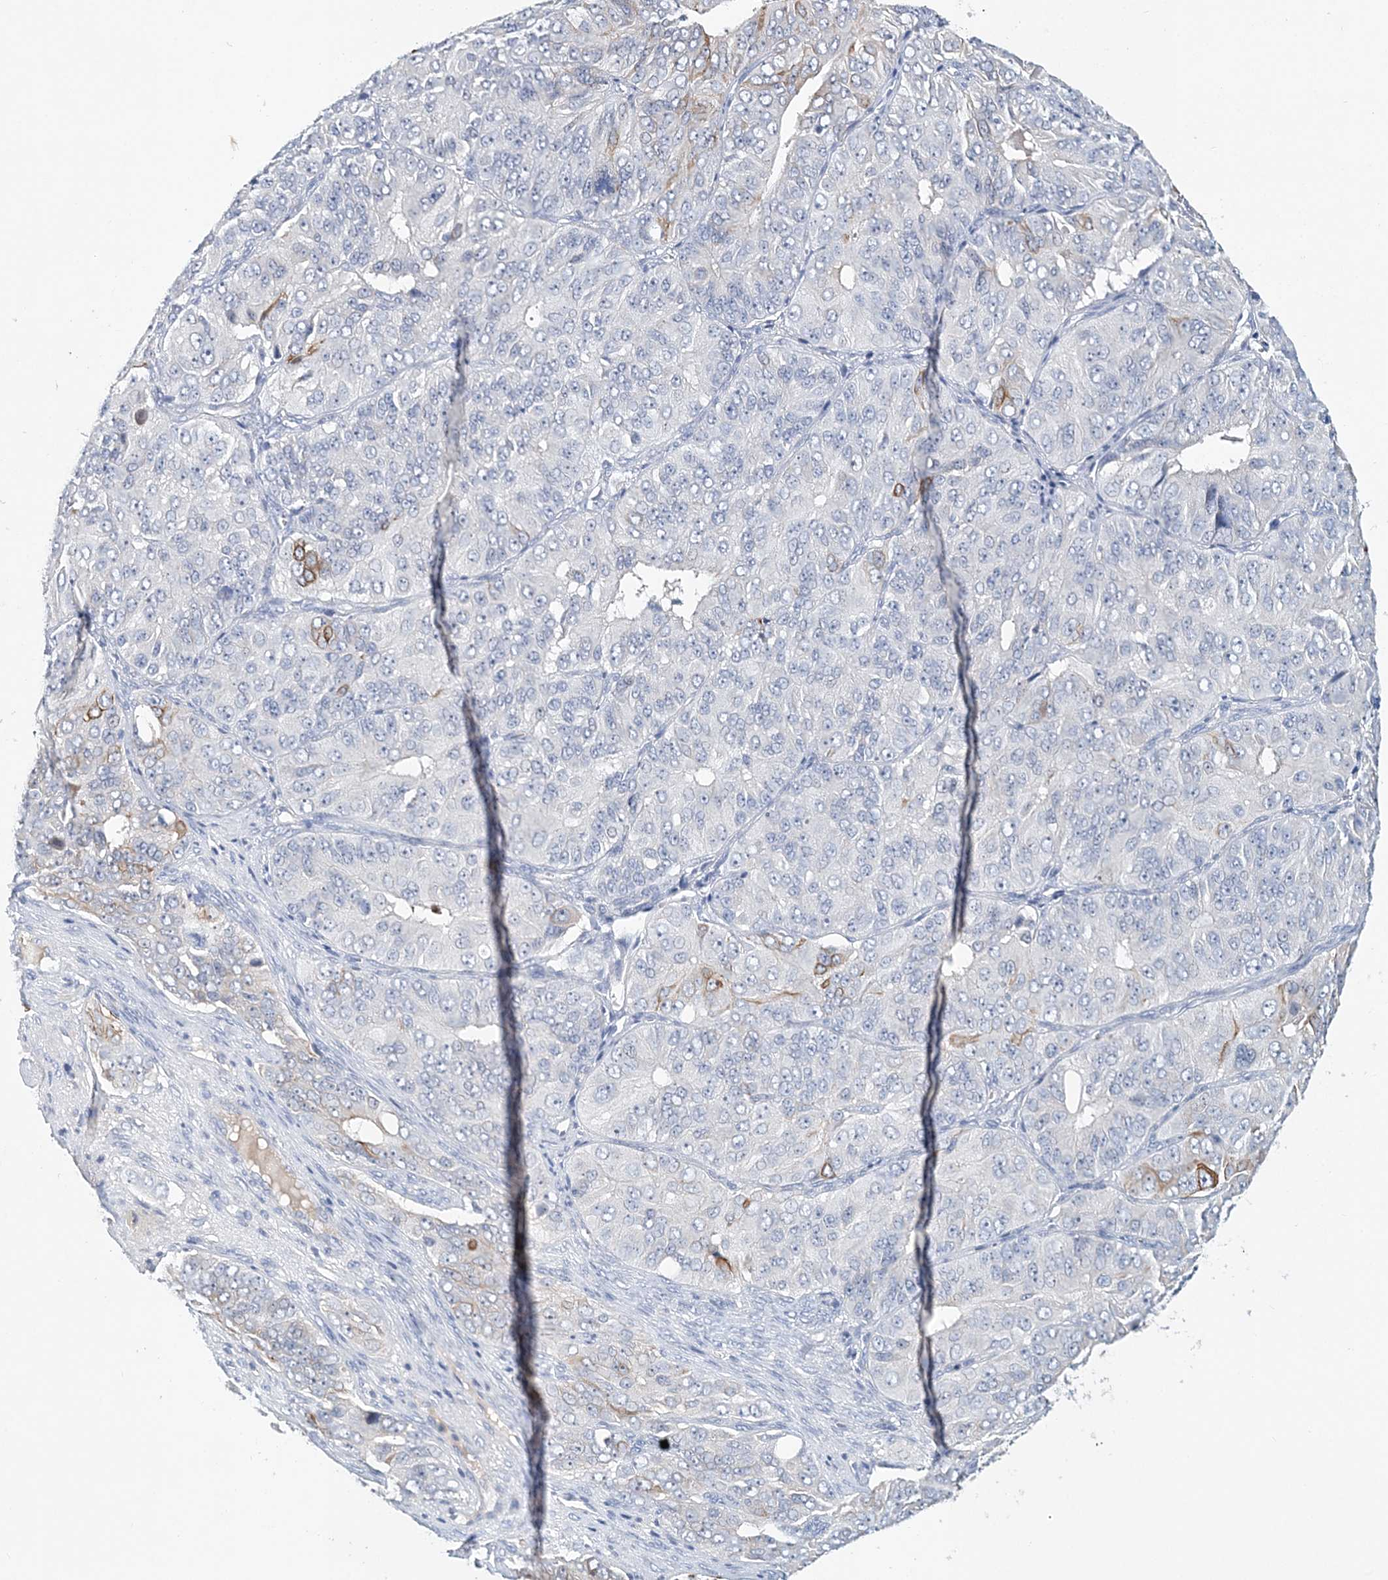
{"staining": {"intensity": "moderate", "quantity": "<25%", "location": "cytoplasmic/membranous"}, "tissue": "ovarian cancer", "cell_type": "Tumor cells", "image_type": "cancer", "snomed": [{"axis": "morphology", "description": "Carcinoma, endometroid"}, {"axis": "topography", "description": "Ovary"}], "caption": "IHC (DAB (3,3'-diaminobenzidine)) staining of ovarian endometroid carcinoma shows moderate cytoplasmic/membranous protein staining in about <25% of tumor cells.", "gene": "LRRIQ4", "patient": {"sex": "female", "age": 51}}